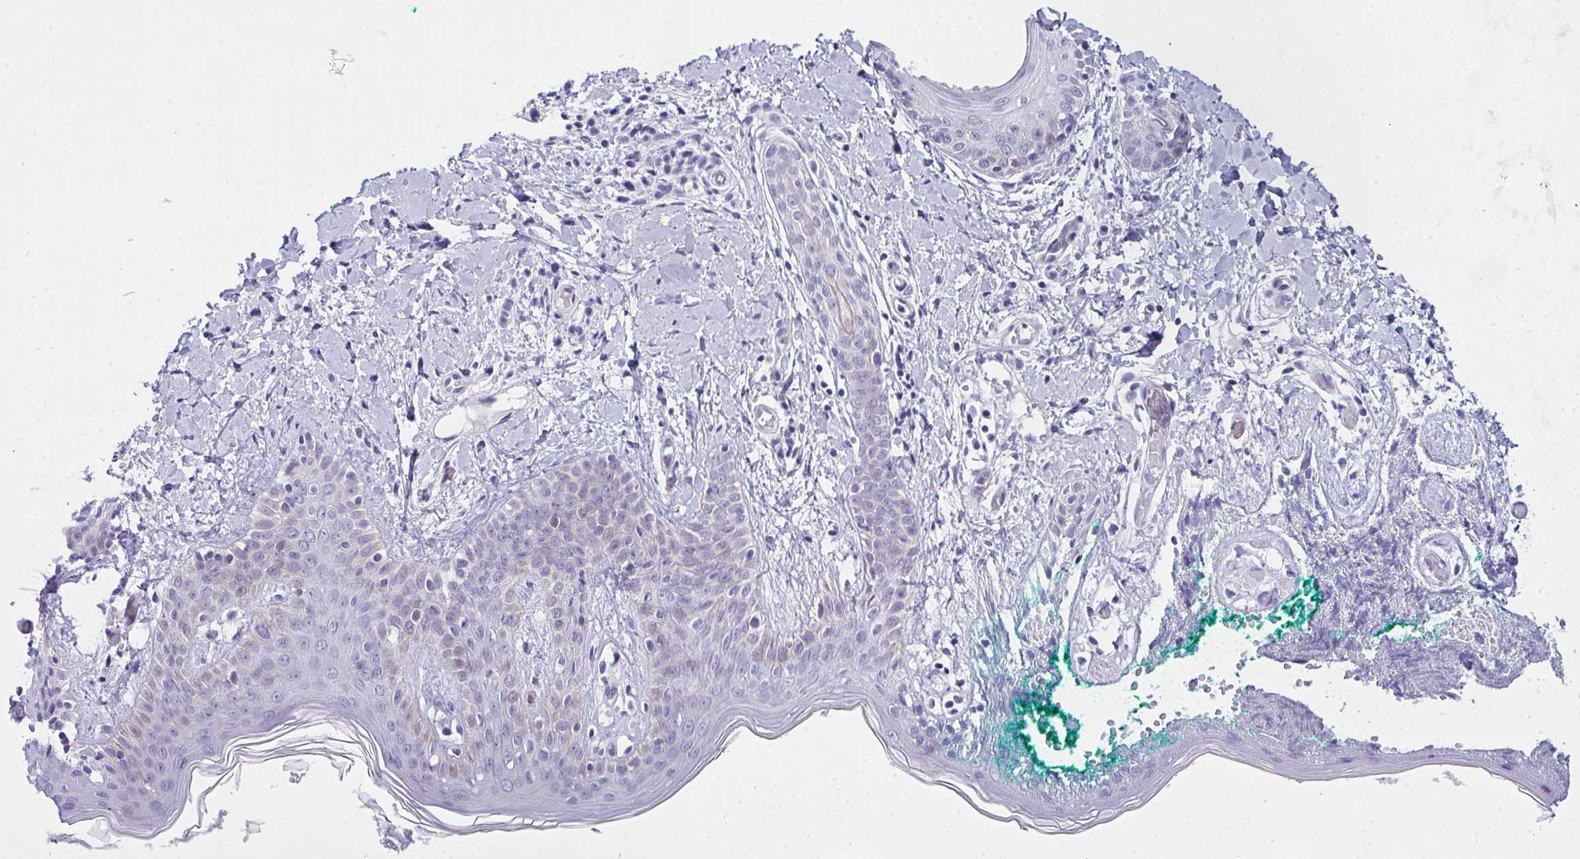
{"staining": {"intensity": "negative", "quantity": "none", "location": "none"}, "tissue": "skin", "cell_type": "Fibroblasts", "image_type": "normal", "snomed": [{"axis": "morphology", "description": "Normal tissue, NOS"}, {"axis": "topography", "description": "Skin"}], "caption": "An image of human skin is negative for staining in fibroblasts. The staining was performed using DAB (3,3'-diaminobenzidine) to visualize the protein expression in brown, while the nuclei were stained in blue with hematoxylin (Magnification: 20x).", "gene": "NFXL1", "patient": {"sex": "male", "age": 16}}